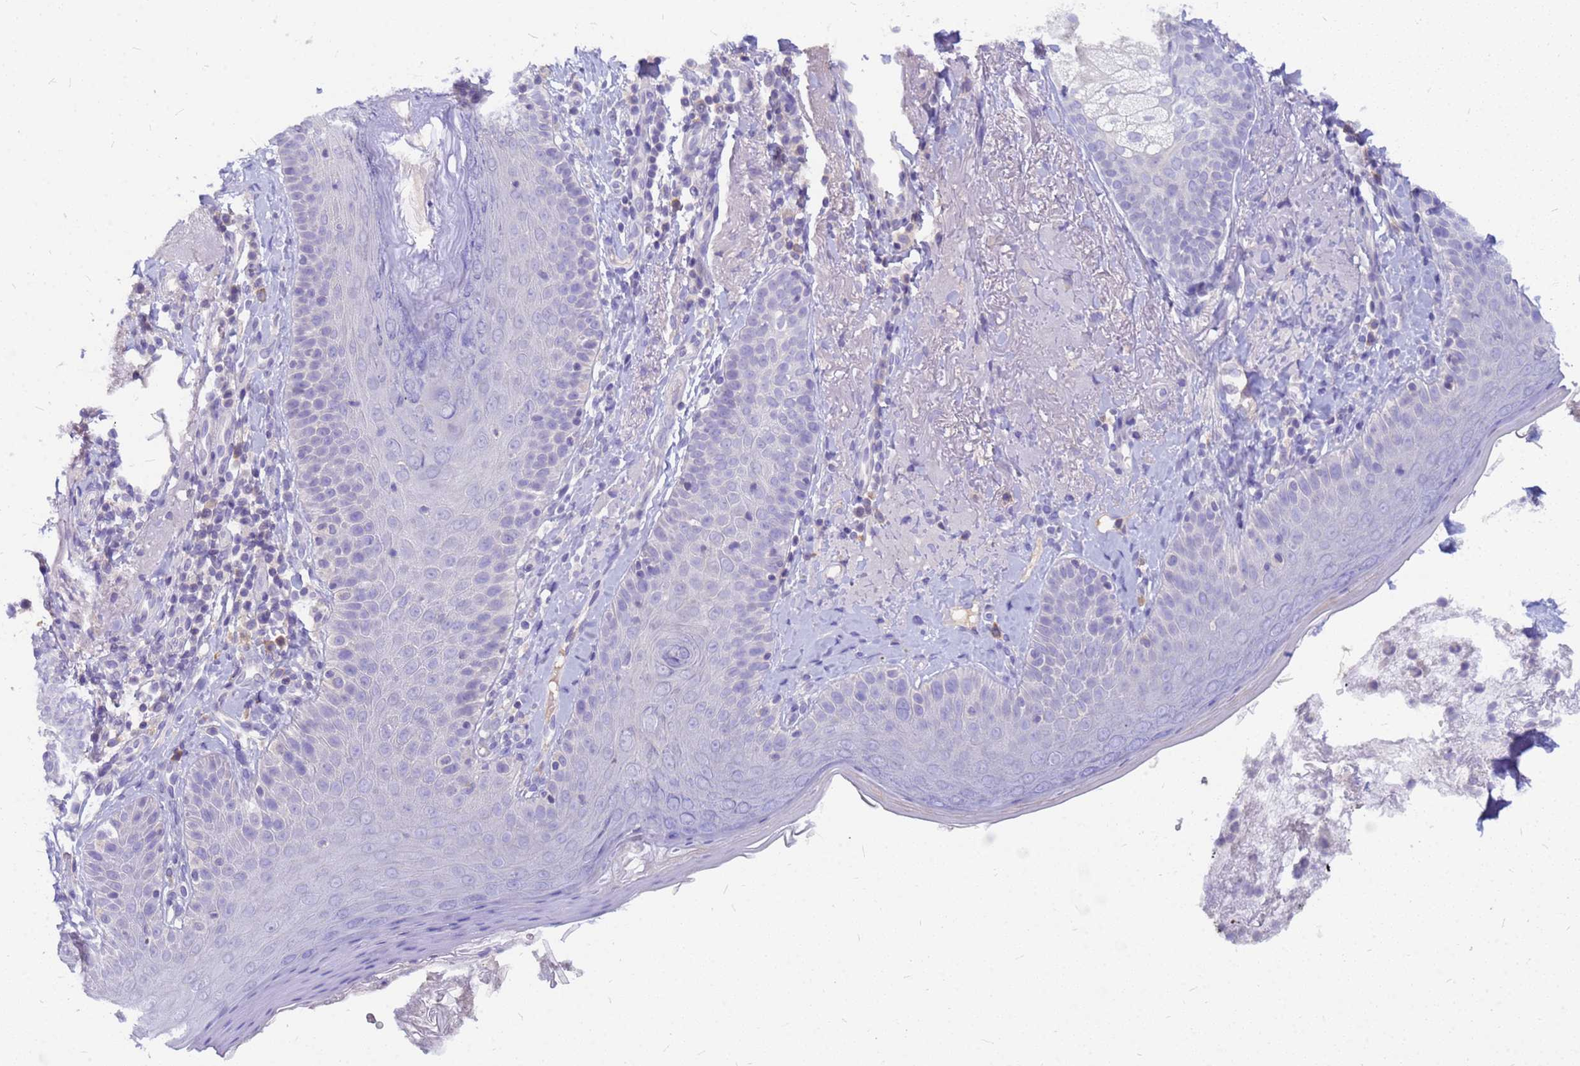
{"staining": {"intensity": "negative", "quantity": "none", "location": "none"}, "tissue": "skin", "cell_type": "Fibroblasts", "image_type": "normal", "snomed": [{"axis": "morphology", "description": "Normal tissue, NOS"}, {"axis": "topography", "description": "Skin"}], "caption": "Benign skin was stained to show a protein in brown. There is no significant staining in fibroblasts.", "gene": "DPRX", "patient": {"sex": "male", "age": 57}}